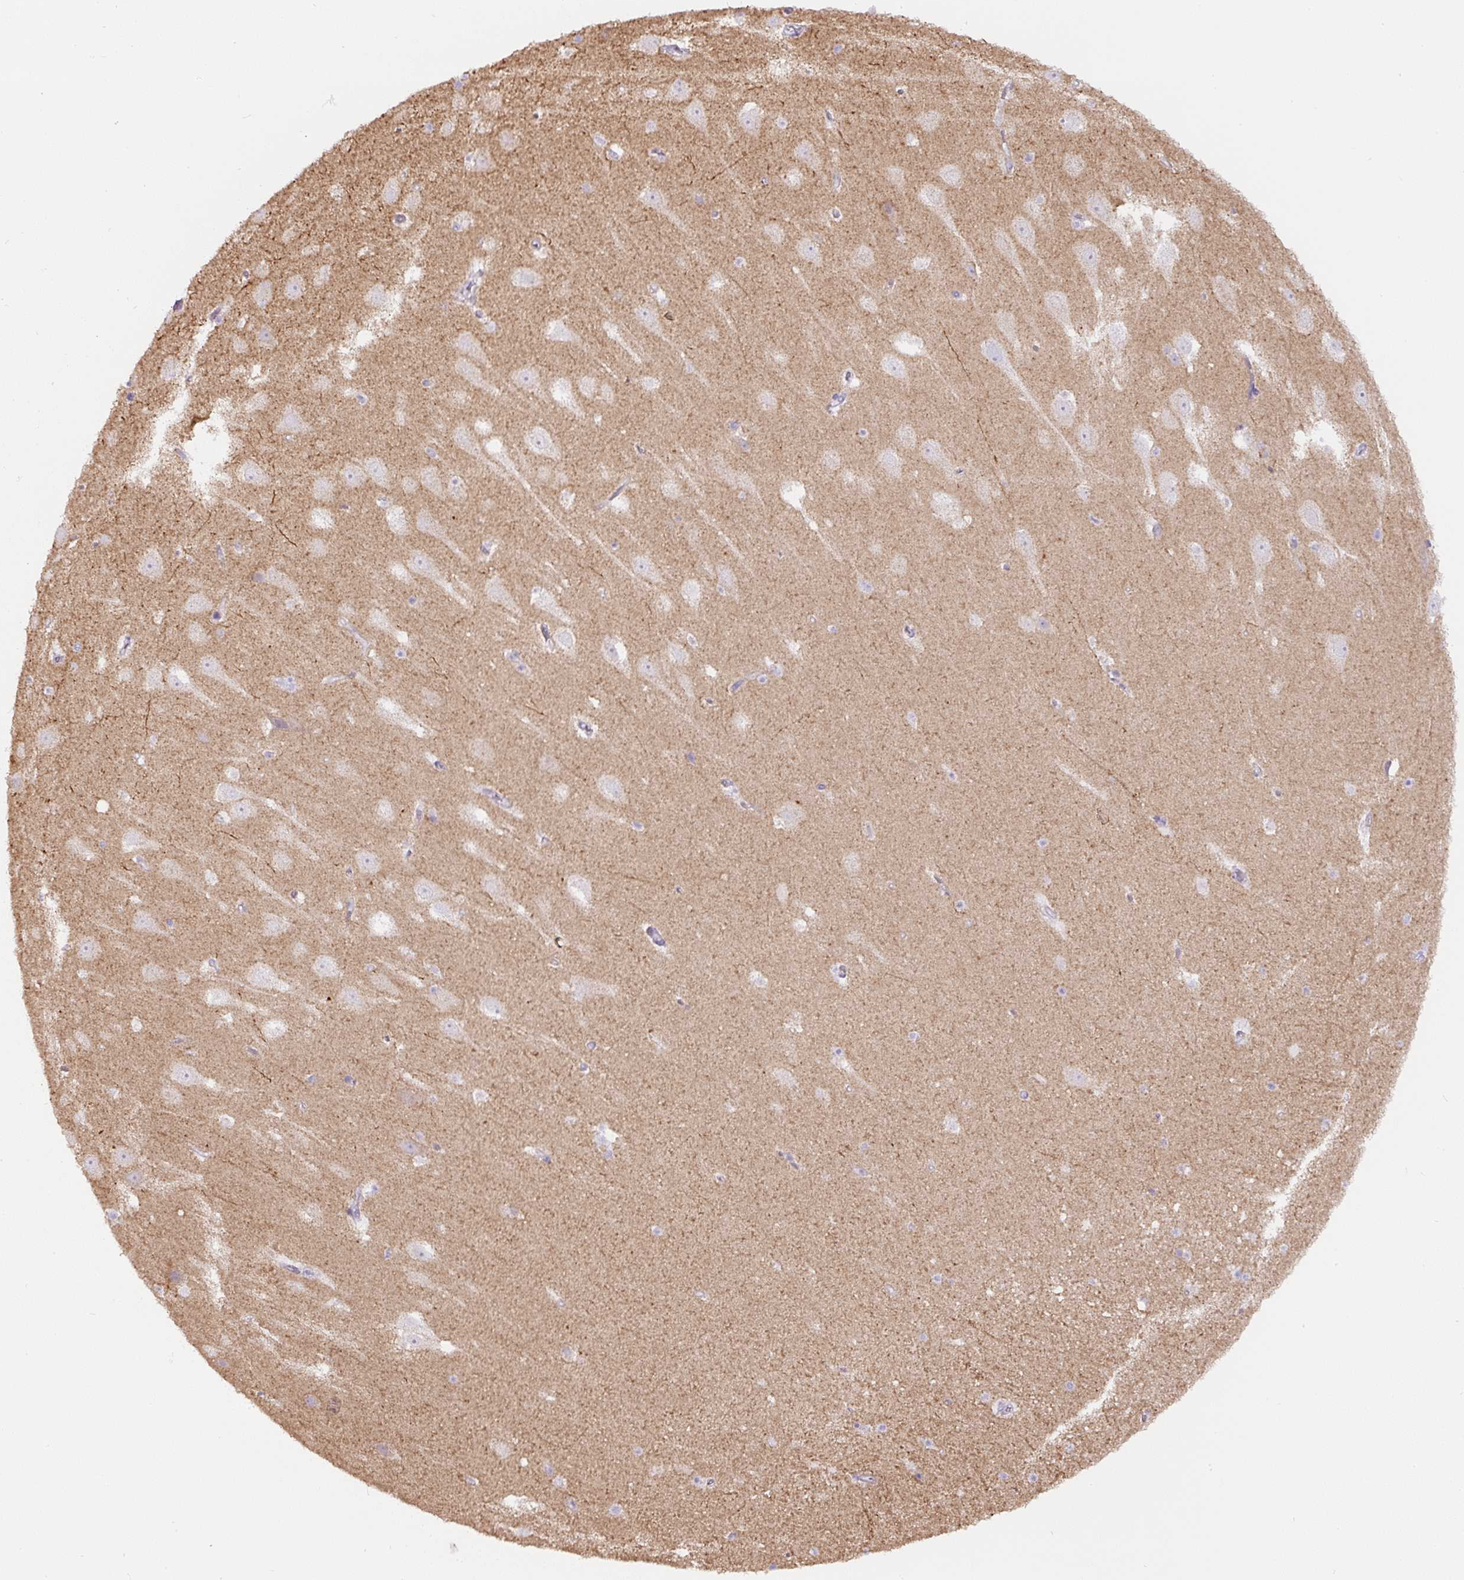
{"staining": {"intensity": "negative", "quantity": "none", "location": "none"}, "tissue": "hippocampus", "cell_type": "Glial cells", "image_type": "normal", "snomed": [{"axis": "morphology", "description": "Normal tissue, NOS"}, {"axis": "topography", "description": "Hippocampus"}], "caption": "The immunohistochemistry (IHC) histopathology image has no significant staining in glial cells of hippocampus.", "gene": "HPS4", "patient": {"sex": "male", "age": 37}}